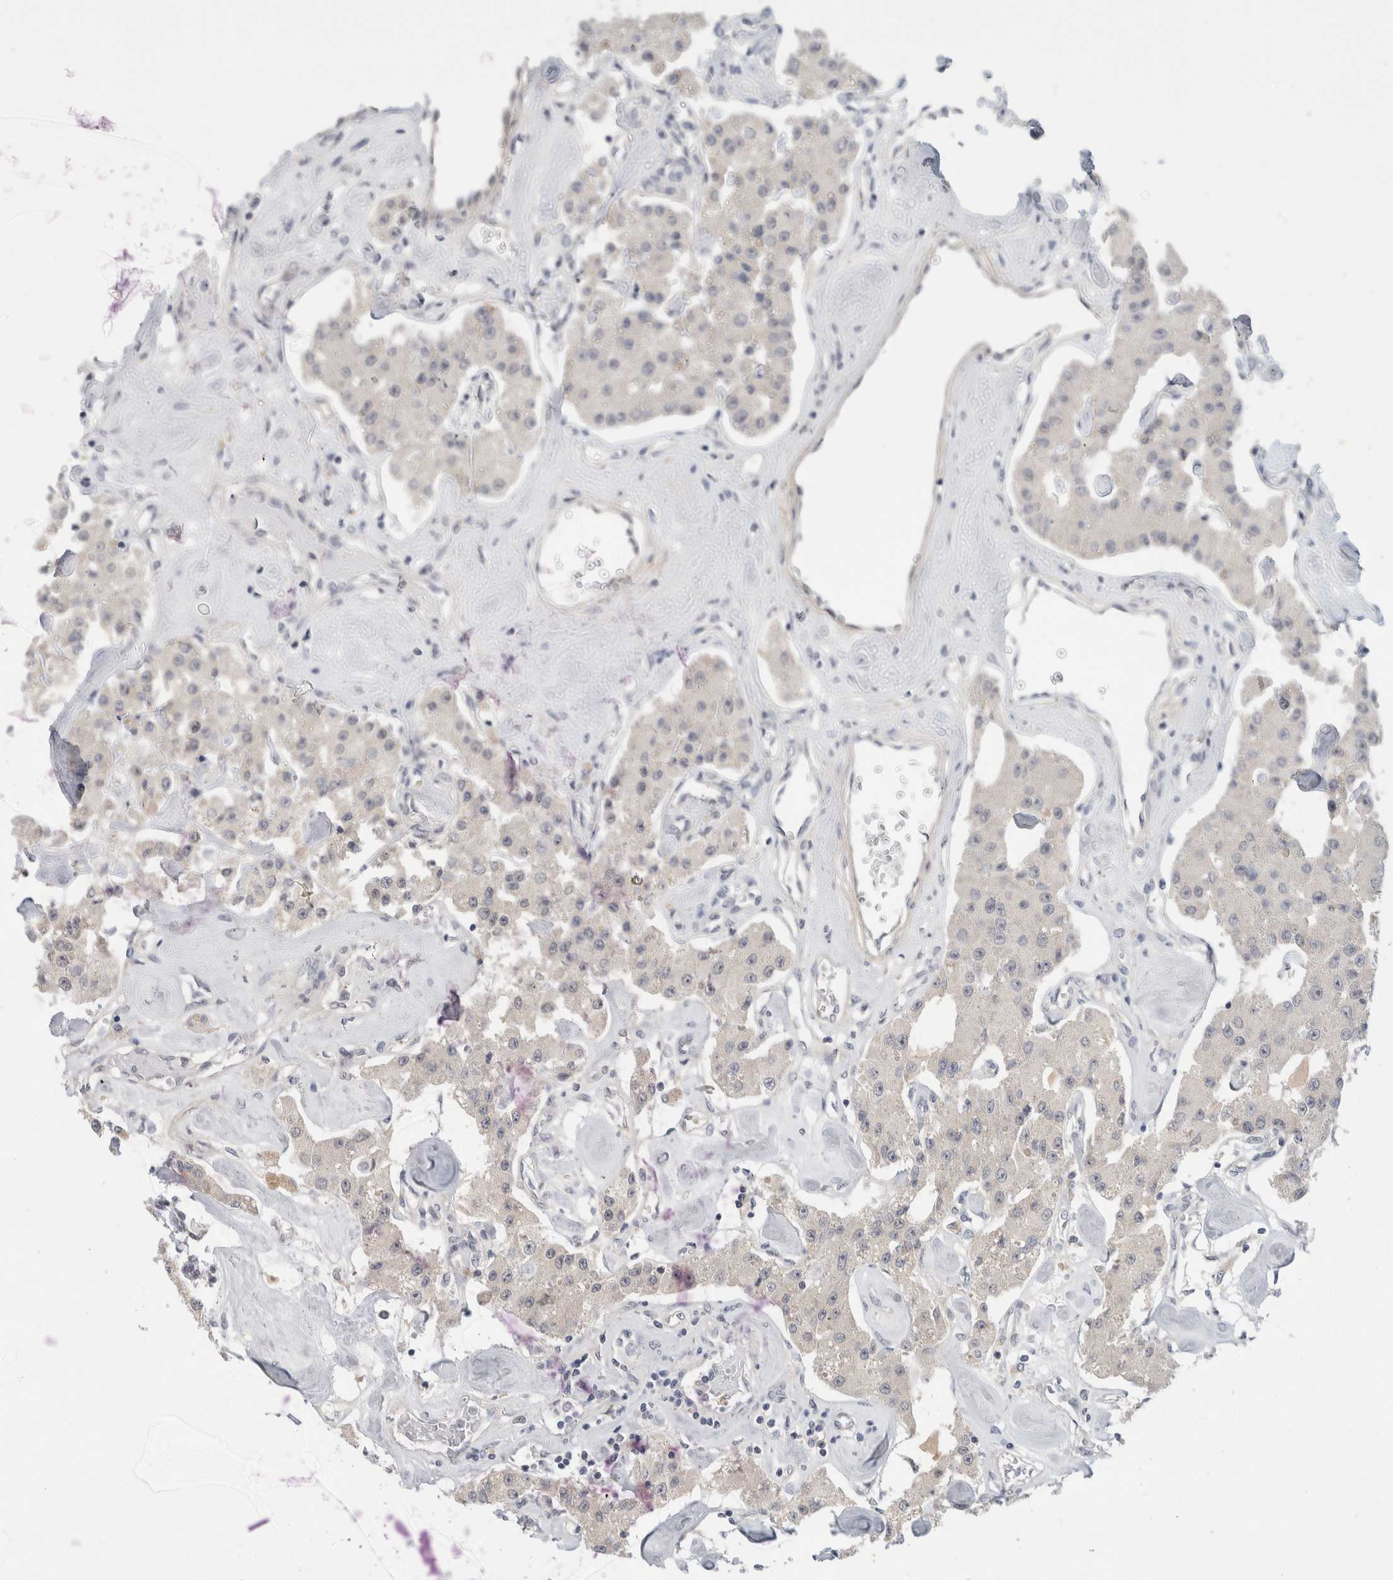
{"staining": {"intensity": "negative", "quantity": "none", "location": "none"}, "tissue": "carcinoid", "cell_type": "Tumor cells", "image_type": "cancer", "snomed": [{"axis": "morphology", "description": "Carcinoid, malignant, NOS"}, {"axis": "topography", "description": "Pancreas"}], "caption": "High magnification brightfield microscopy of malignant carcinoid stained with DAB (3,3'-diaminobenzidine) (brown) and counterstained with hematoxylin (blue): tumor cells show no significant positivity.", "gene": "HCN3", "patient": {"sex": "male", "age": 41}}